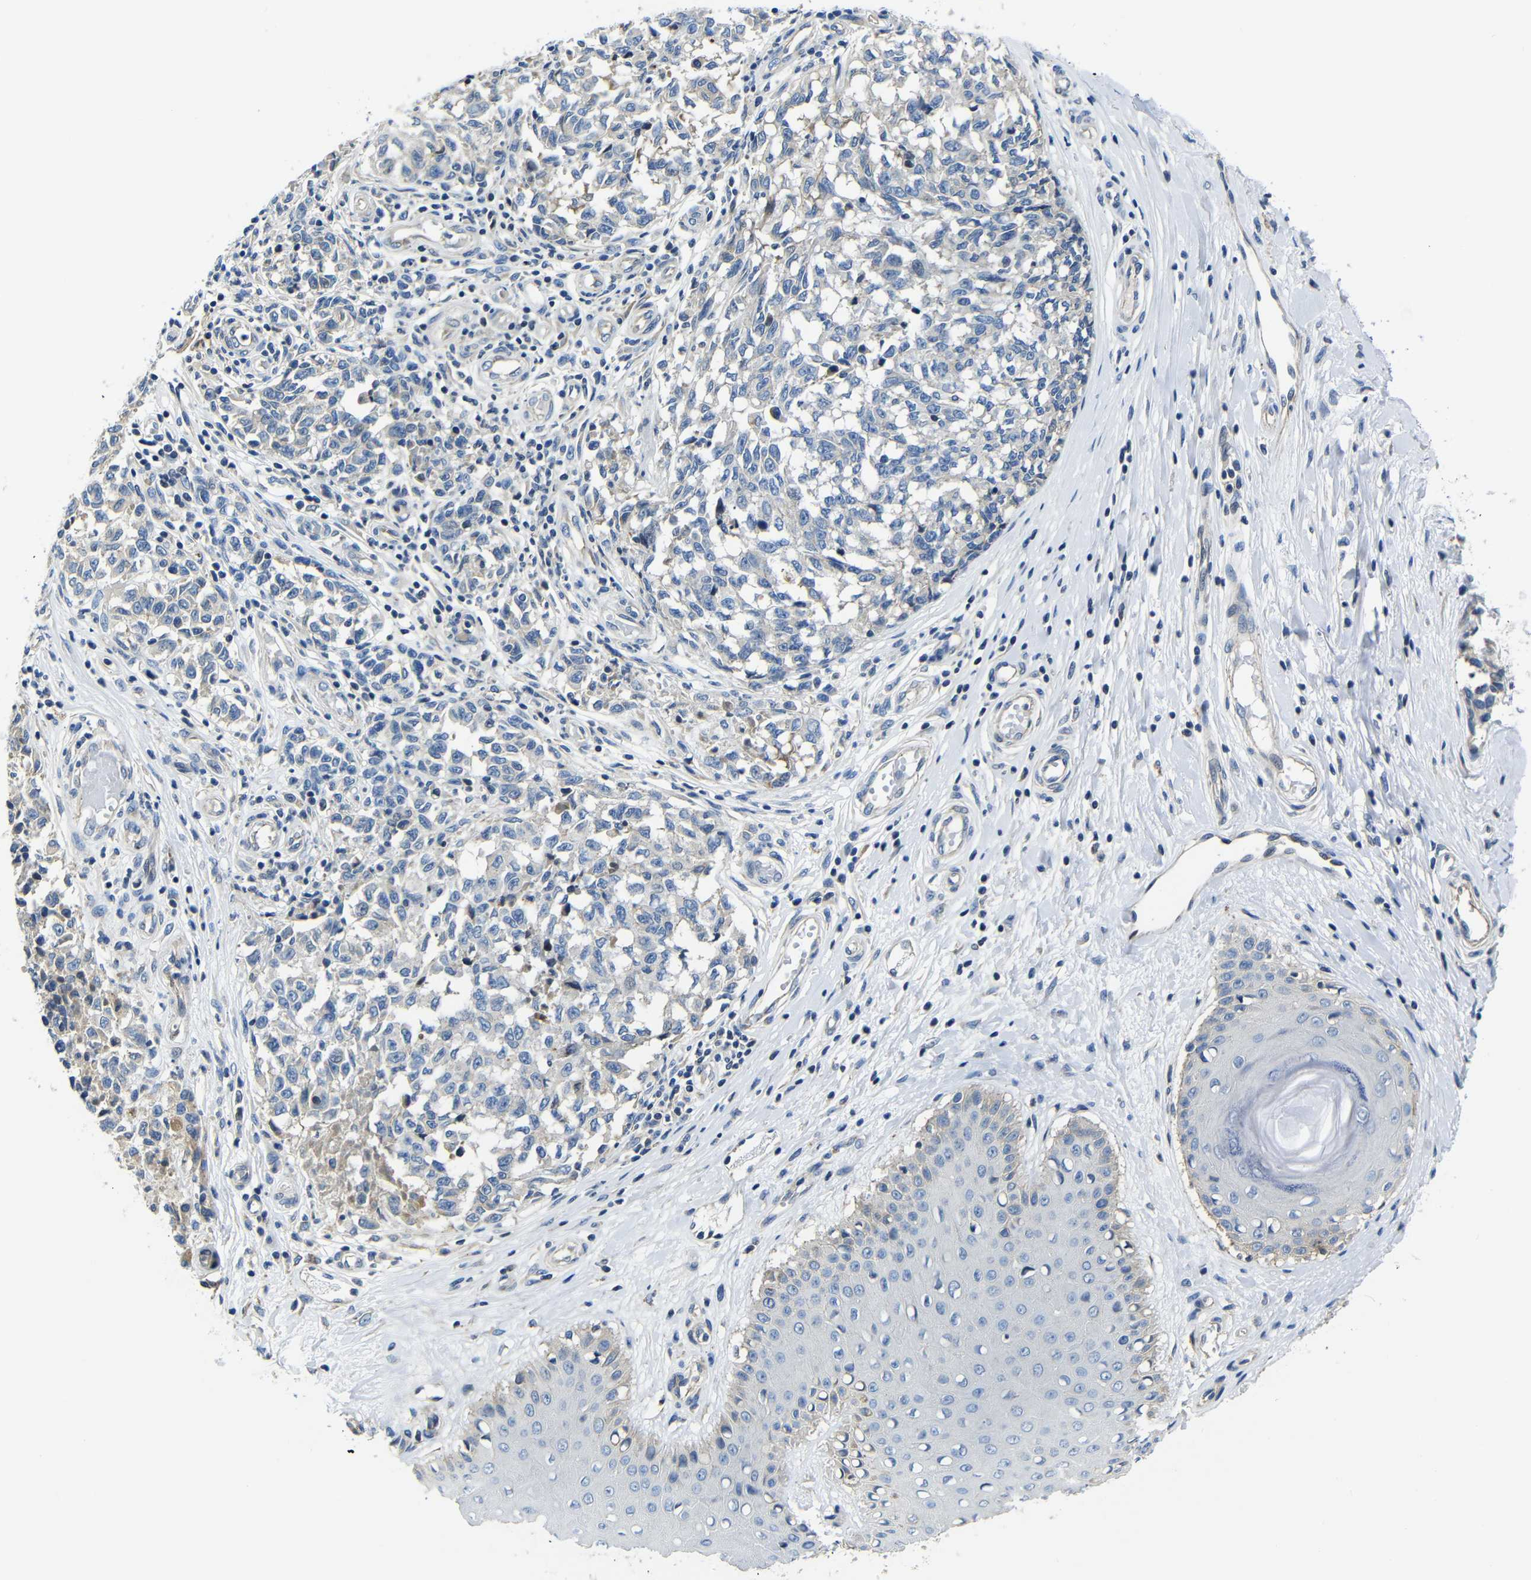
{"staining": {"intensity": "negative", "quantity": "none", "location": "none"}, "tissue": "melanoma", "cell_type": "Tumor cells", "image_type": "cancer", "snomed": [{"axis": "morphology", "description": "Malignant melanoma, NOS"}, {"axis": "topography", "description": "Skin"}], "caption": "Immunohistochemistry image of neoplastic tissue: melanoma stained with DAB exhibits no significant protein staining in tumor cells.", "gene": "AFDN", "patient": {"sex": "female", "age": 64}}